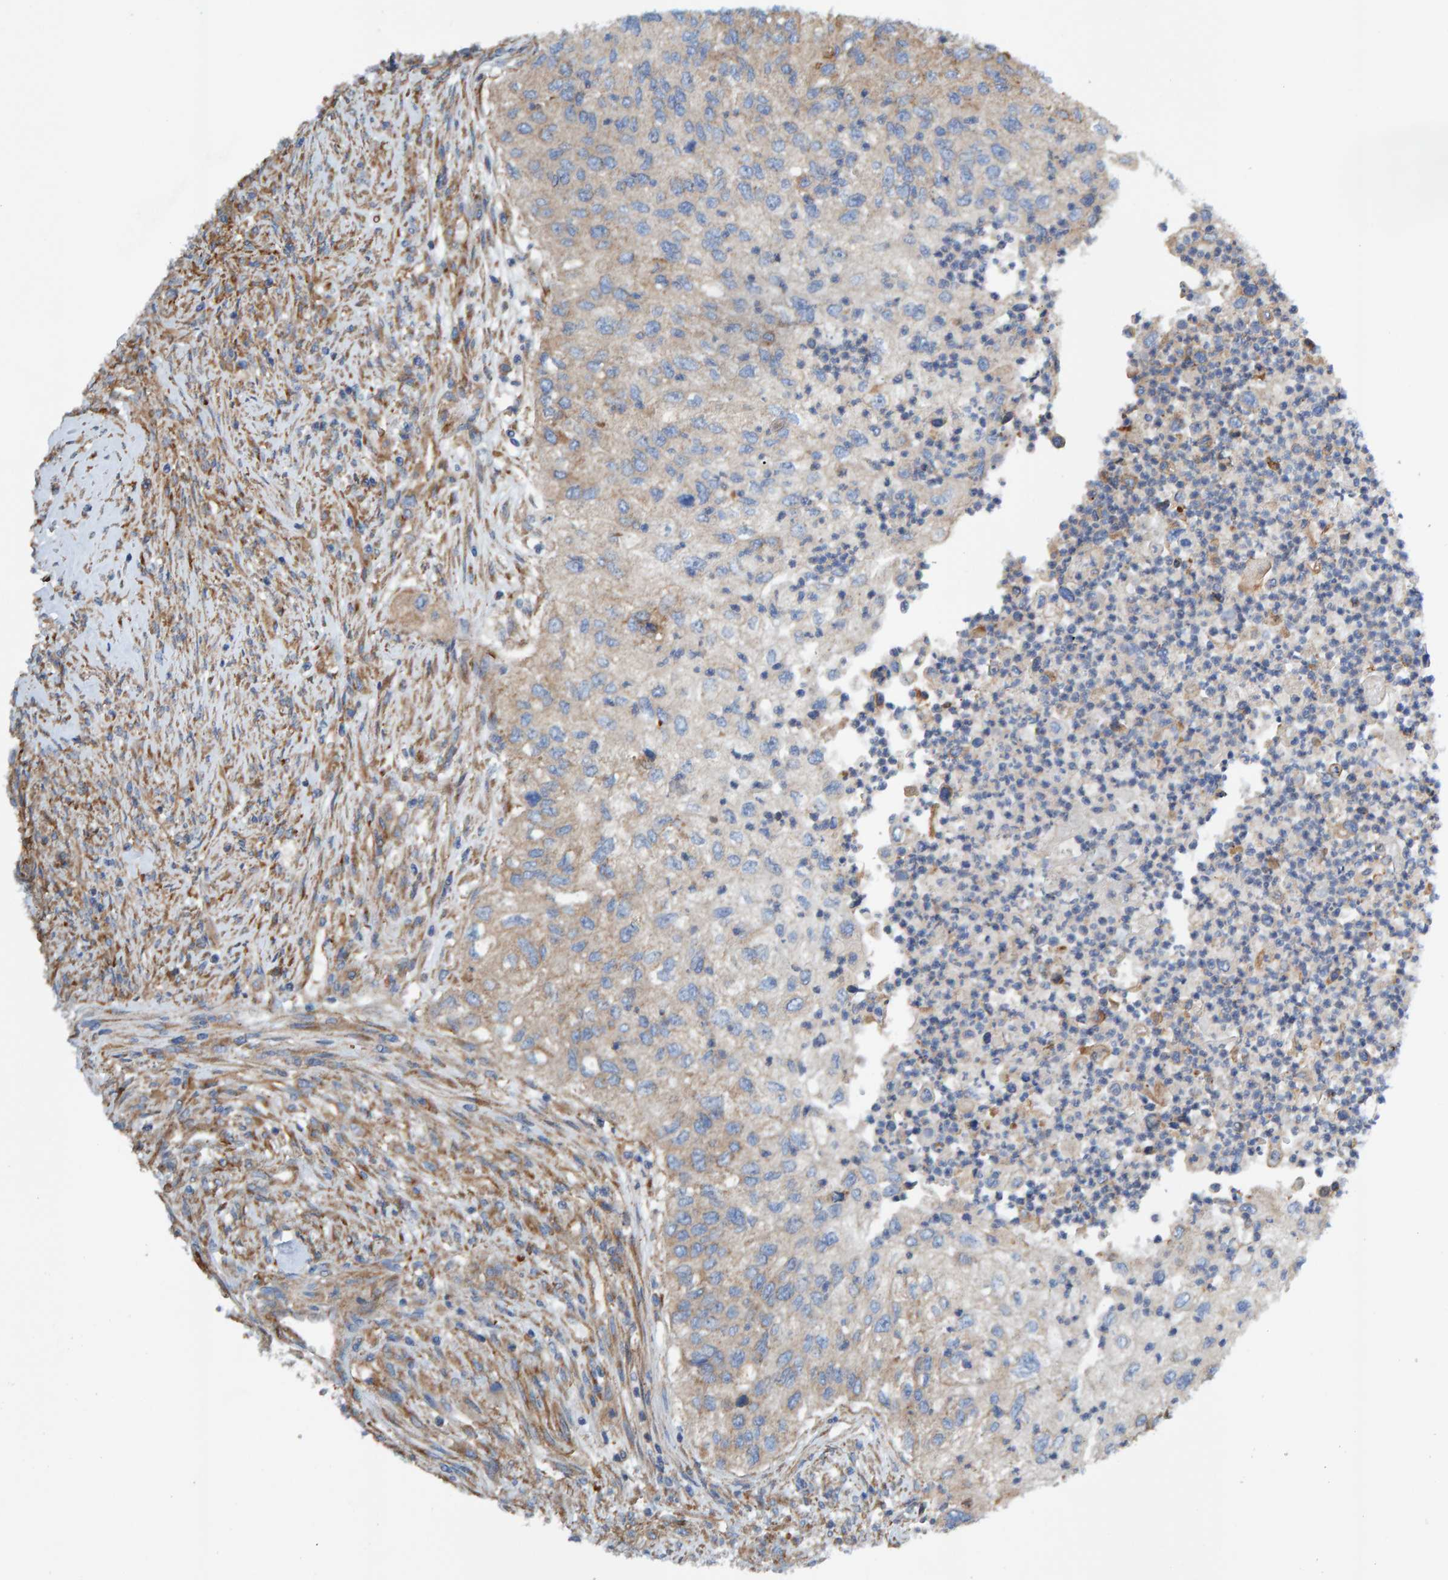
{"staining": {"intensity": "weak", "quantity": "25%-75%", "location": "cytoplasmic/membranous"}, "tissue": "urothelial cancer", "cell_type": "Tumor cells", "image_type": "cancer", "snomed": [{"axis": "morphology", "description": "Urothelial carcinoma, High grade"}, {"axis": "topography", "description": "Urinary bladder"}], "caption": "Immunohistochemistry photomicrograph of urothelial carcinoma (high-grade) stained for a protein (brown), which reveals low levels of weak cytoplasmic/membranous staining in about 25%-75% of tumor cells.", "gene": "MKLN1", "patient": {"sex": "female", "age": 60}}